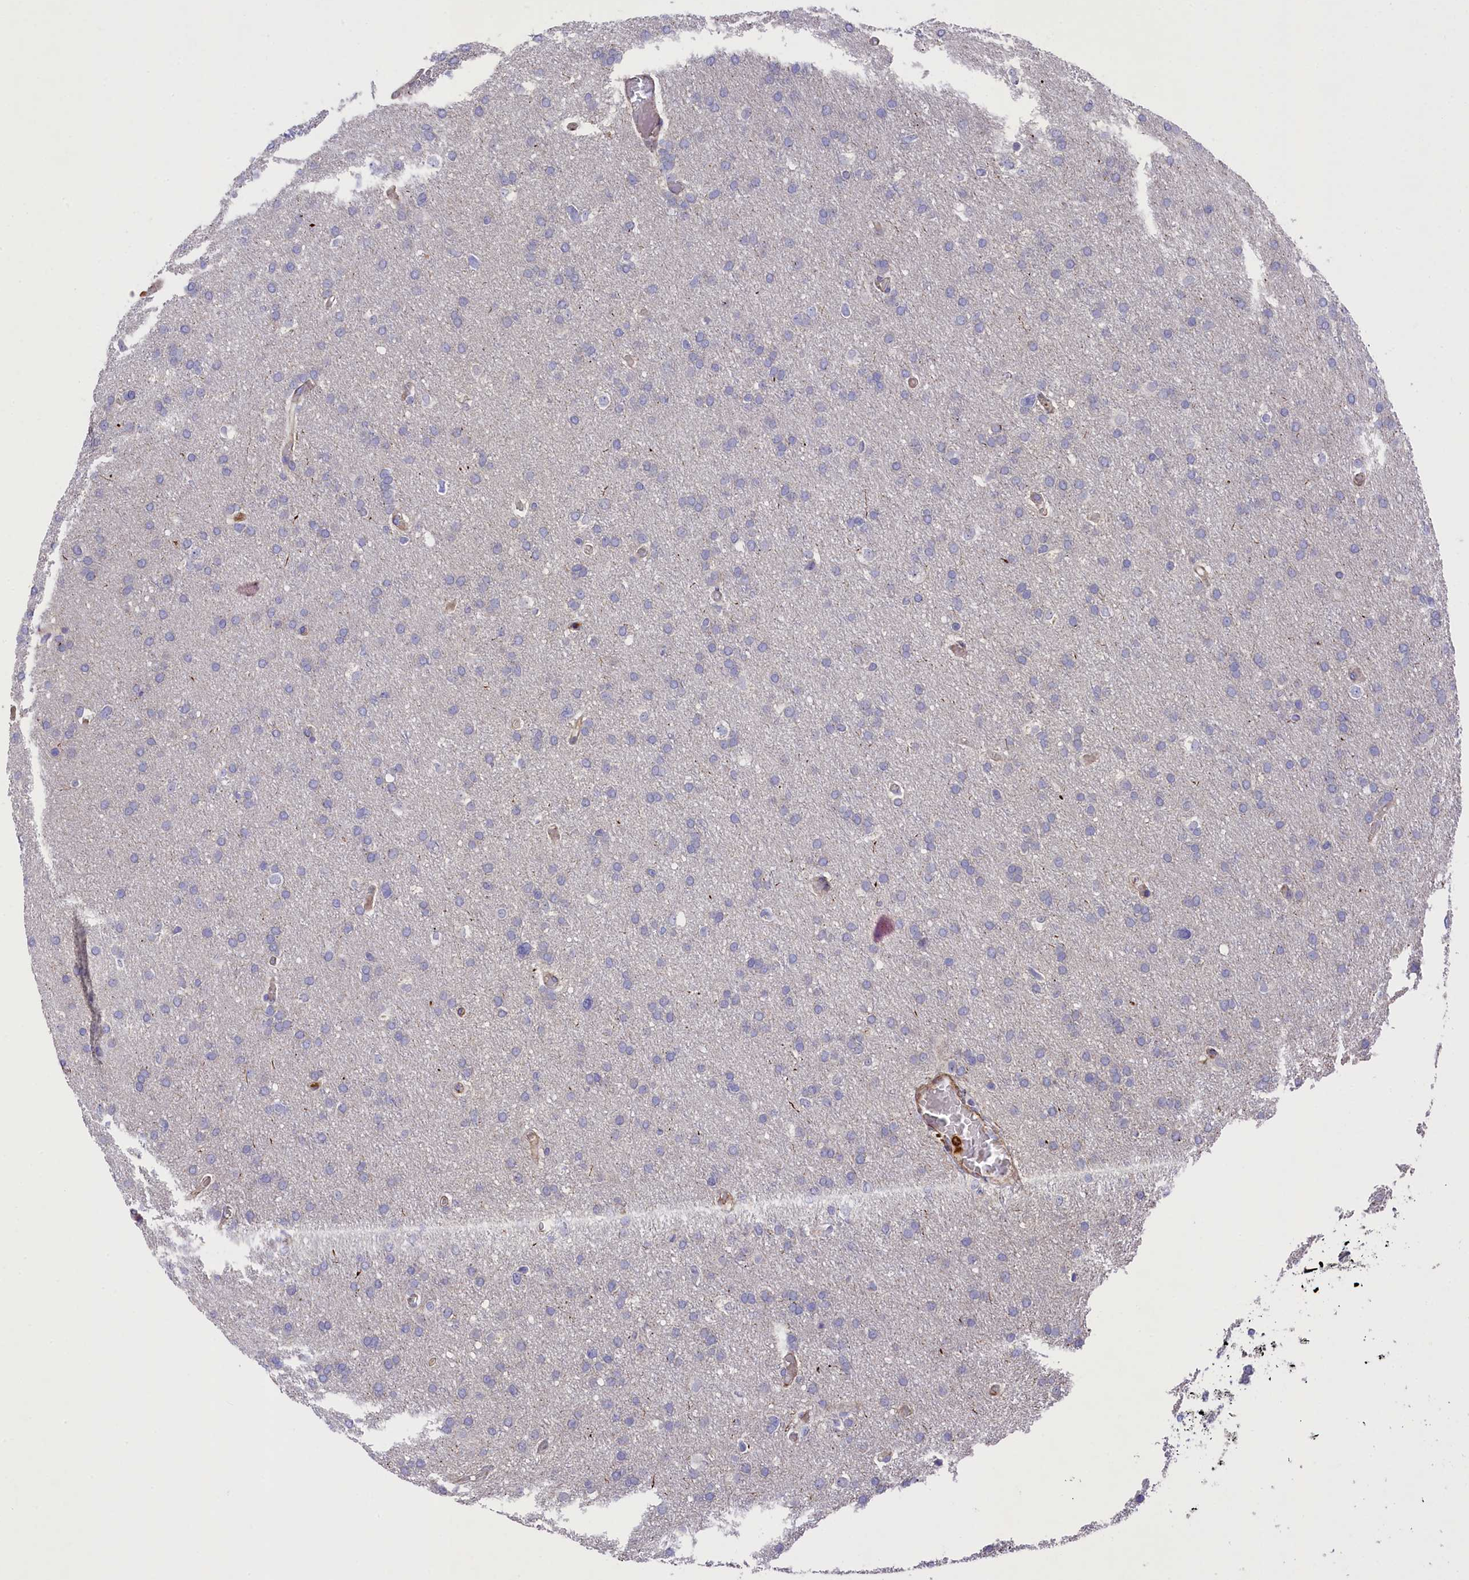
{"staining": {"intensity": "negative", "quantity": "none", "location": "none"}, "tissue": "glioma", "cell_type": "Tumor cells", "image_type": "cancer", "snomed": [{"axis": "morphology", "description": "Glioma, malignant, High grade"}, {"axis": "topography", "description": "Cerebral cortex"}], "caption": "Histopathology image shows no significant protein staining in tumor cells of malignant high-grade glioma. The staining is performed using DAB brown chromogen with nuclei counter-stained in using hematoxylin.", "gene": "RAPSN", "patient": {"sex": "female", "age": 36}}